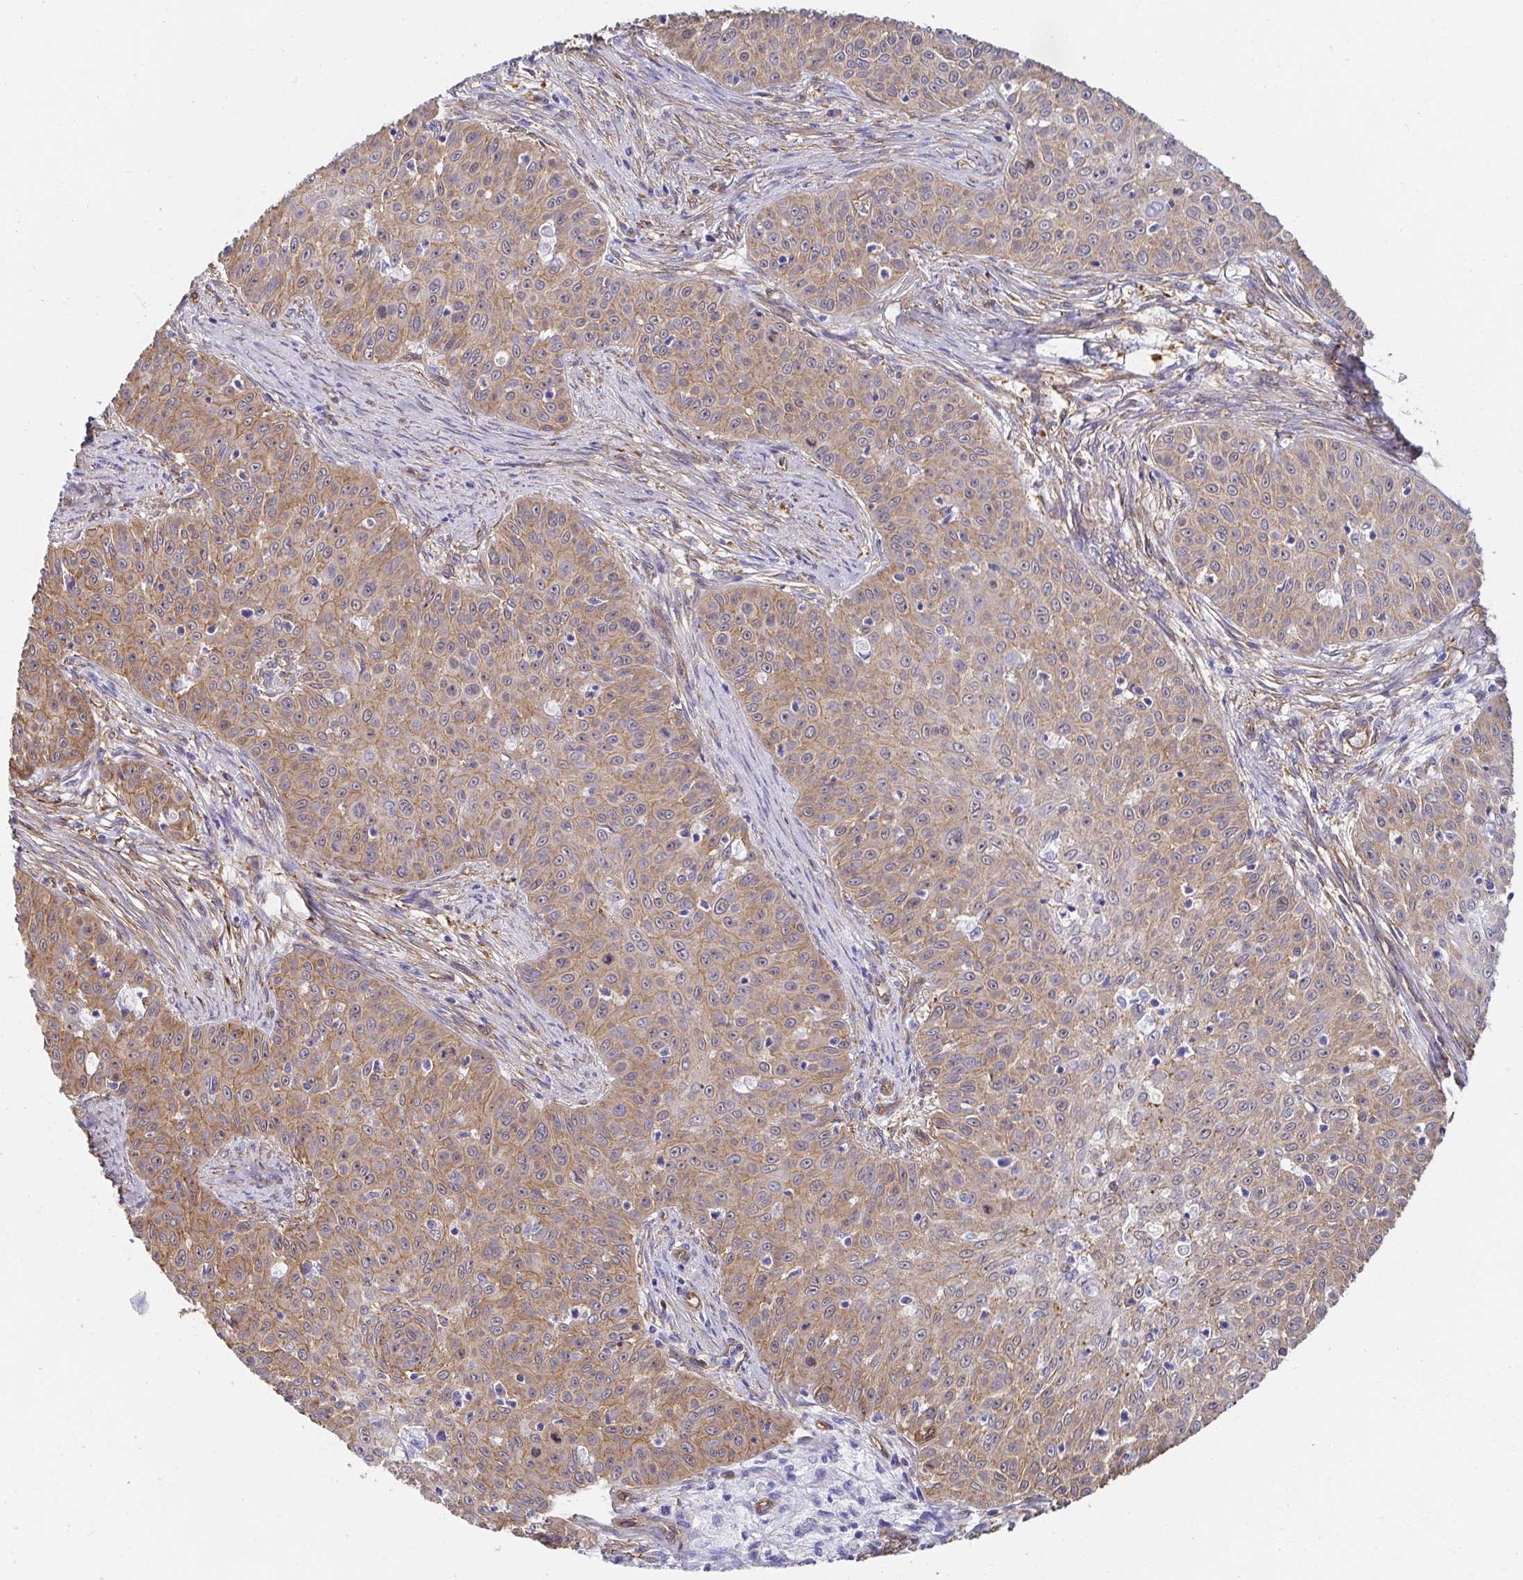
{"staining": {"intensity": "moderate", "quantity": ">75%", "location": "cytoplasmic/membranous"}, "tissue": "skin cancer", "cell_type": "Tumor cells", "image_type": "cancer", "snomed": [{"axis": "morphology", "description": "Squamous cell carcinoma, NOS"}, {"axis": "topography", "description": "Skin"}], "caption": "Human skin cancer stained with a brown dye shows moderate cytoplasmic/membranous positive expression in approximately >75% of tumor cells.", "gene": "CTTN", "patient": {"sex": "male", "age": 82}}